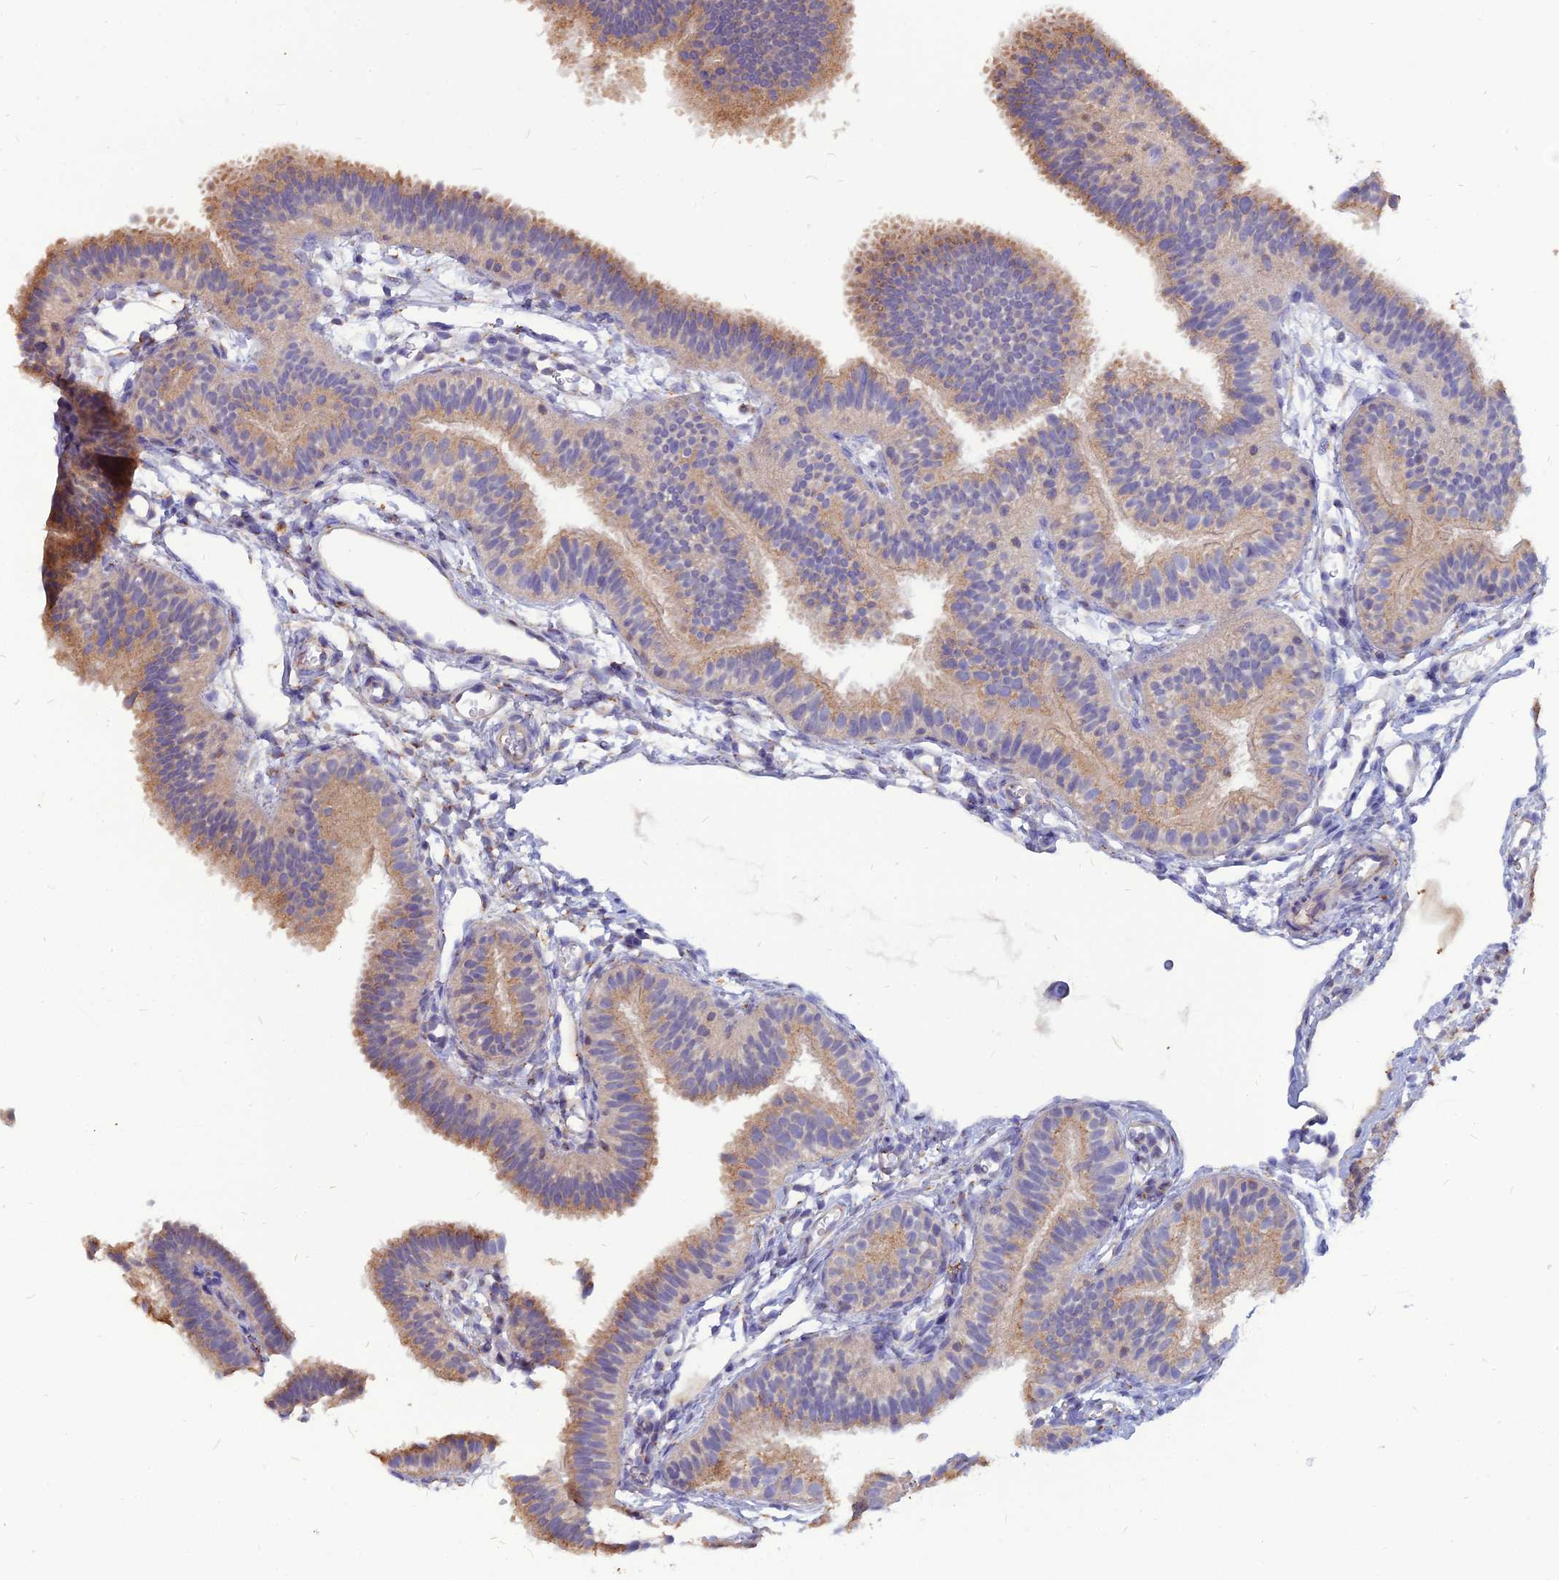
{"staining": {"intensity": "weak", "quantity": "25%-75%", "location": "cytoplasmic/membranous"}, "tissue": "fallopian tube", "cell_type": "Glandular cells", "image_type": "normal", "snomed": [{"axis": "morphology", "description": "Normal tissue, NOS"}, {"axis": "topography", "description": "Fallopian tube"}], "caption": "High-power microscopy captured an IHC photomicrograph of normal fallopian tube, revealing weak cytoplasmic/membranous expression in about 25%-75% of glandular cells.", "gene": "PCED1B", "patient": {"sex": "female", "age": 35}}